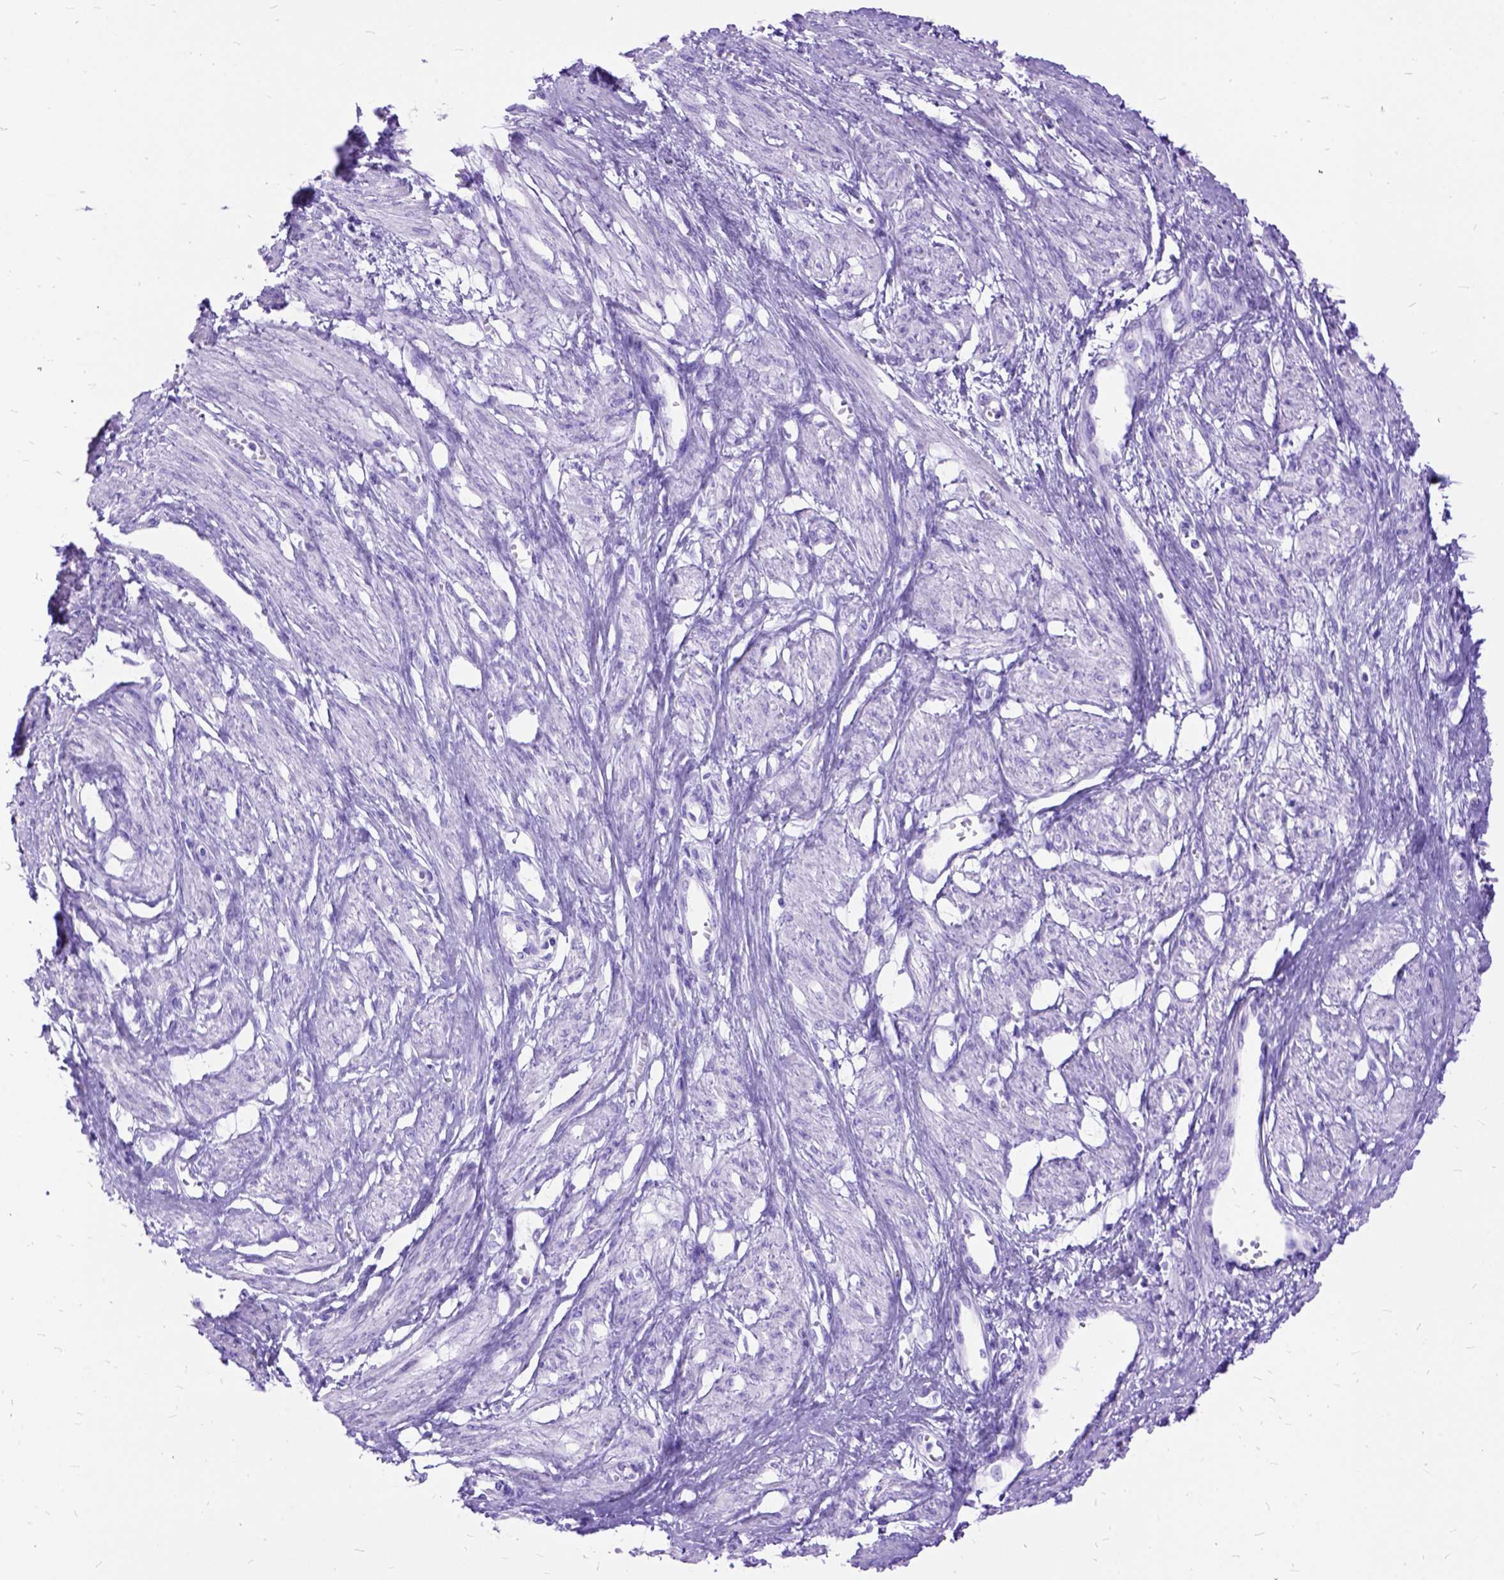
{"staining": {"intensity": "negative", "quantity": "none", "location": "none"}, "tissue": "smooth muscle", "cell_type": "Smooth muscle cells", "image_type": "normal", "snomed": [{"axis": "morphology", "description": "Normal tissue, NOS"}, {"axis": "topography", "description": "Smooth muscle"}, {"axis": "topography", "description": "Uterus"}], "caption": "This is an immunohistochemistry micrograph of normal human smooth muscle. There is no staining in smooth muscle cells.", "gene": "DNAH2", "patient": {"sex": "female", "age": 39}}